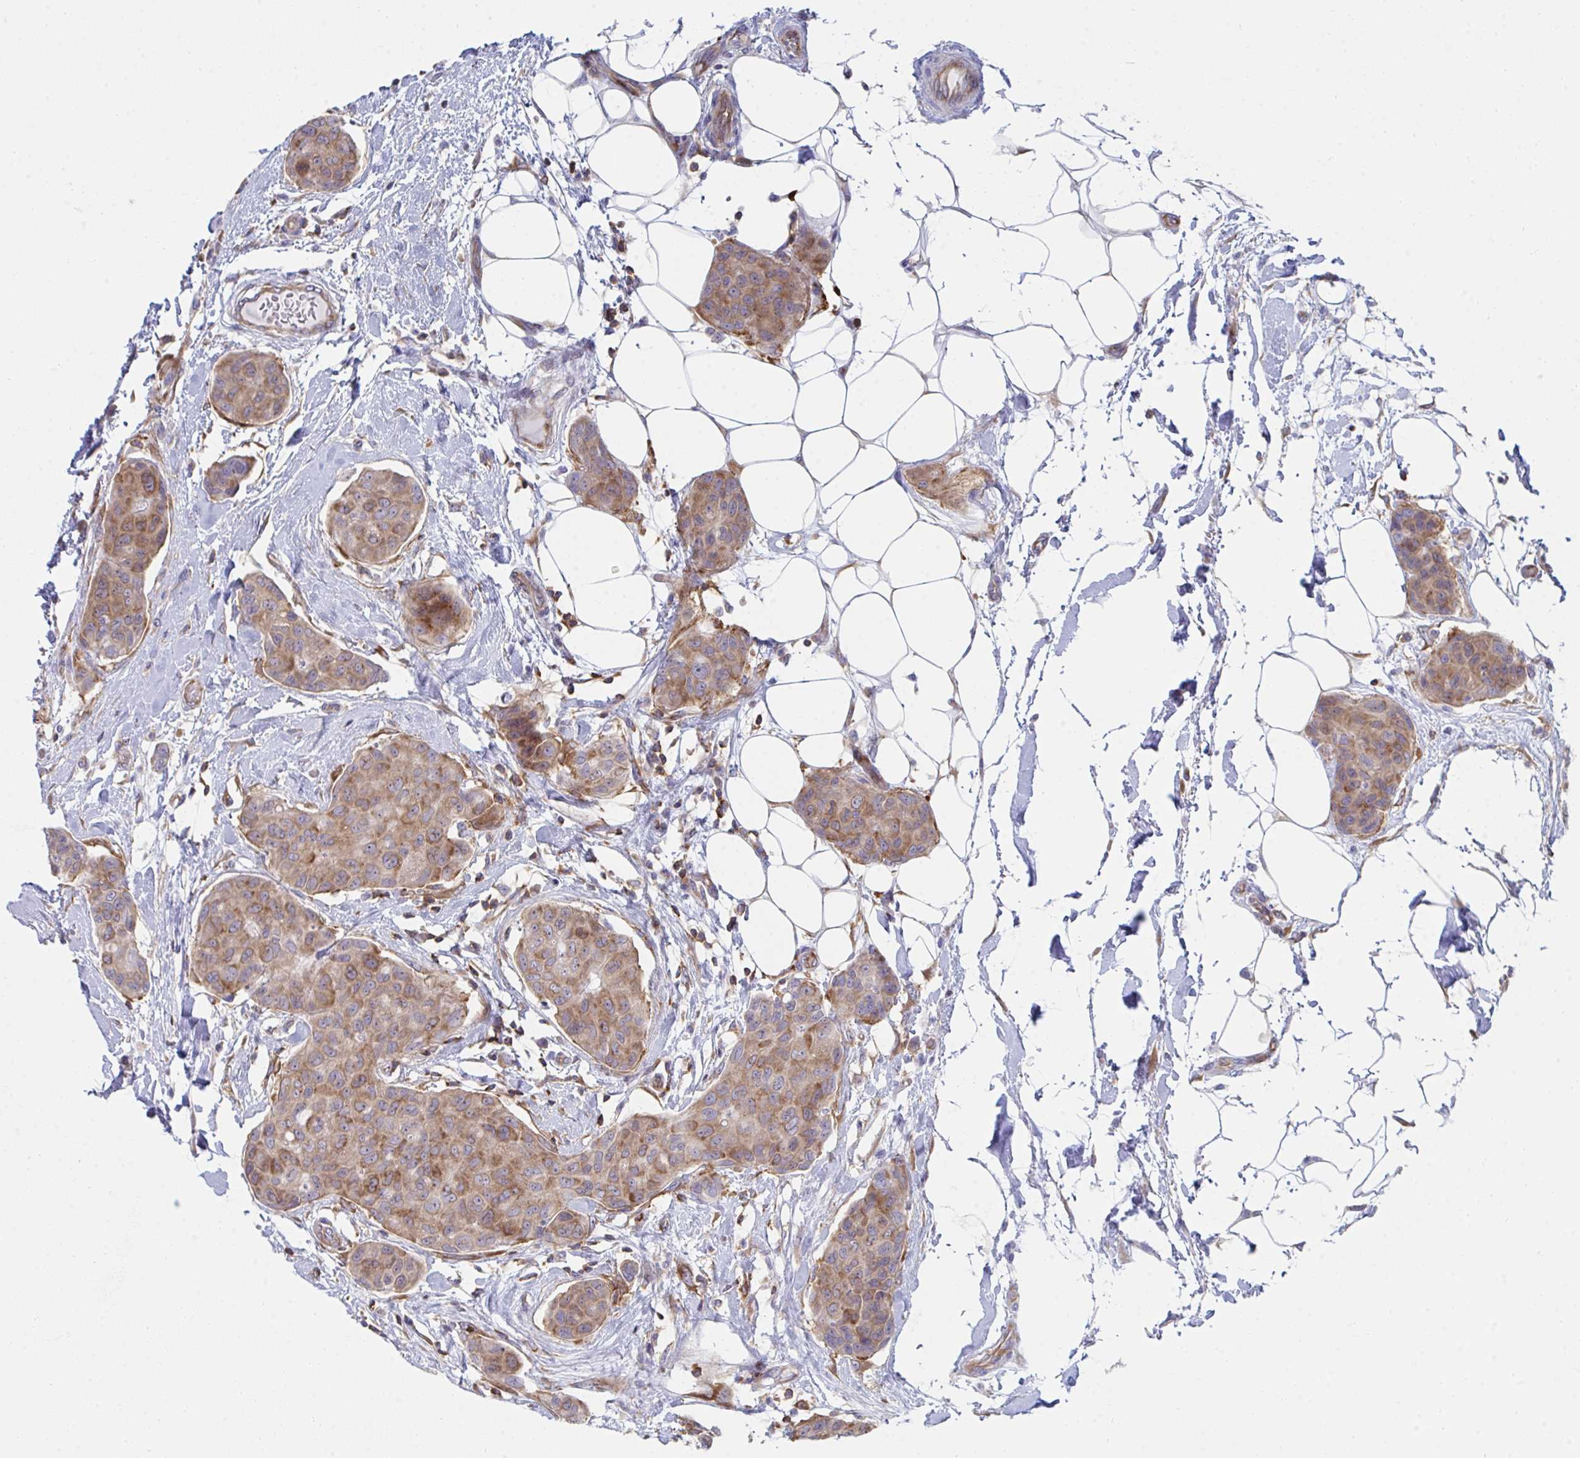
{"staining": {"intensity": "moderate", "quantity": ">75%", "location": "cytoplasmic/membranous"}, "tissue": "breast cancer", "cell_type": "Tumor cells", "image_type": "cancer", "snomed": [{"axis": "morphology", "description": "Duct carcinoma"}, {"axis": "topography", "description": "Breast"}, {"axis": "topography", "description": "Lymph node"}], "caption": "Breast intraductal carcinoma was stained to show a protein in brown. There is medium levels of moderate cytoplasmic/membranous staining in approximately >75% of tumor cells. (IHC, brightfield microscopy, high magnification).", "gene": "WNK1", "patient": {"sex": "female", "age": 80}}